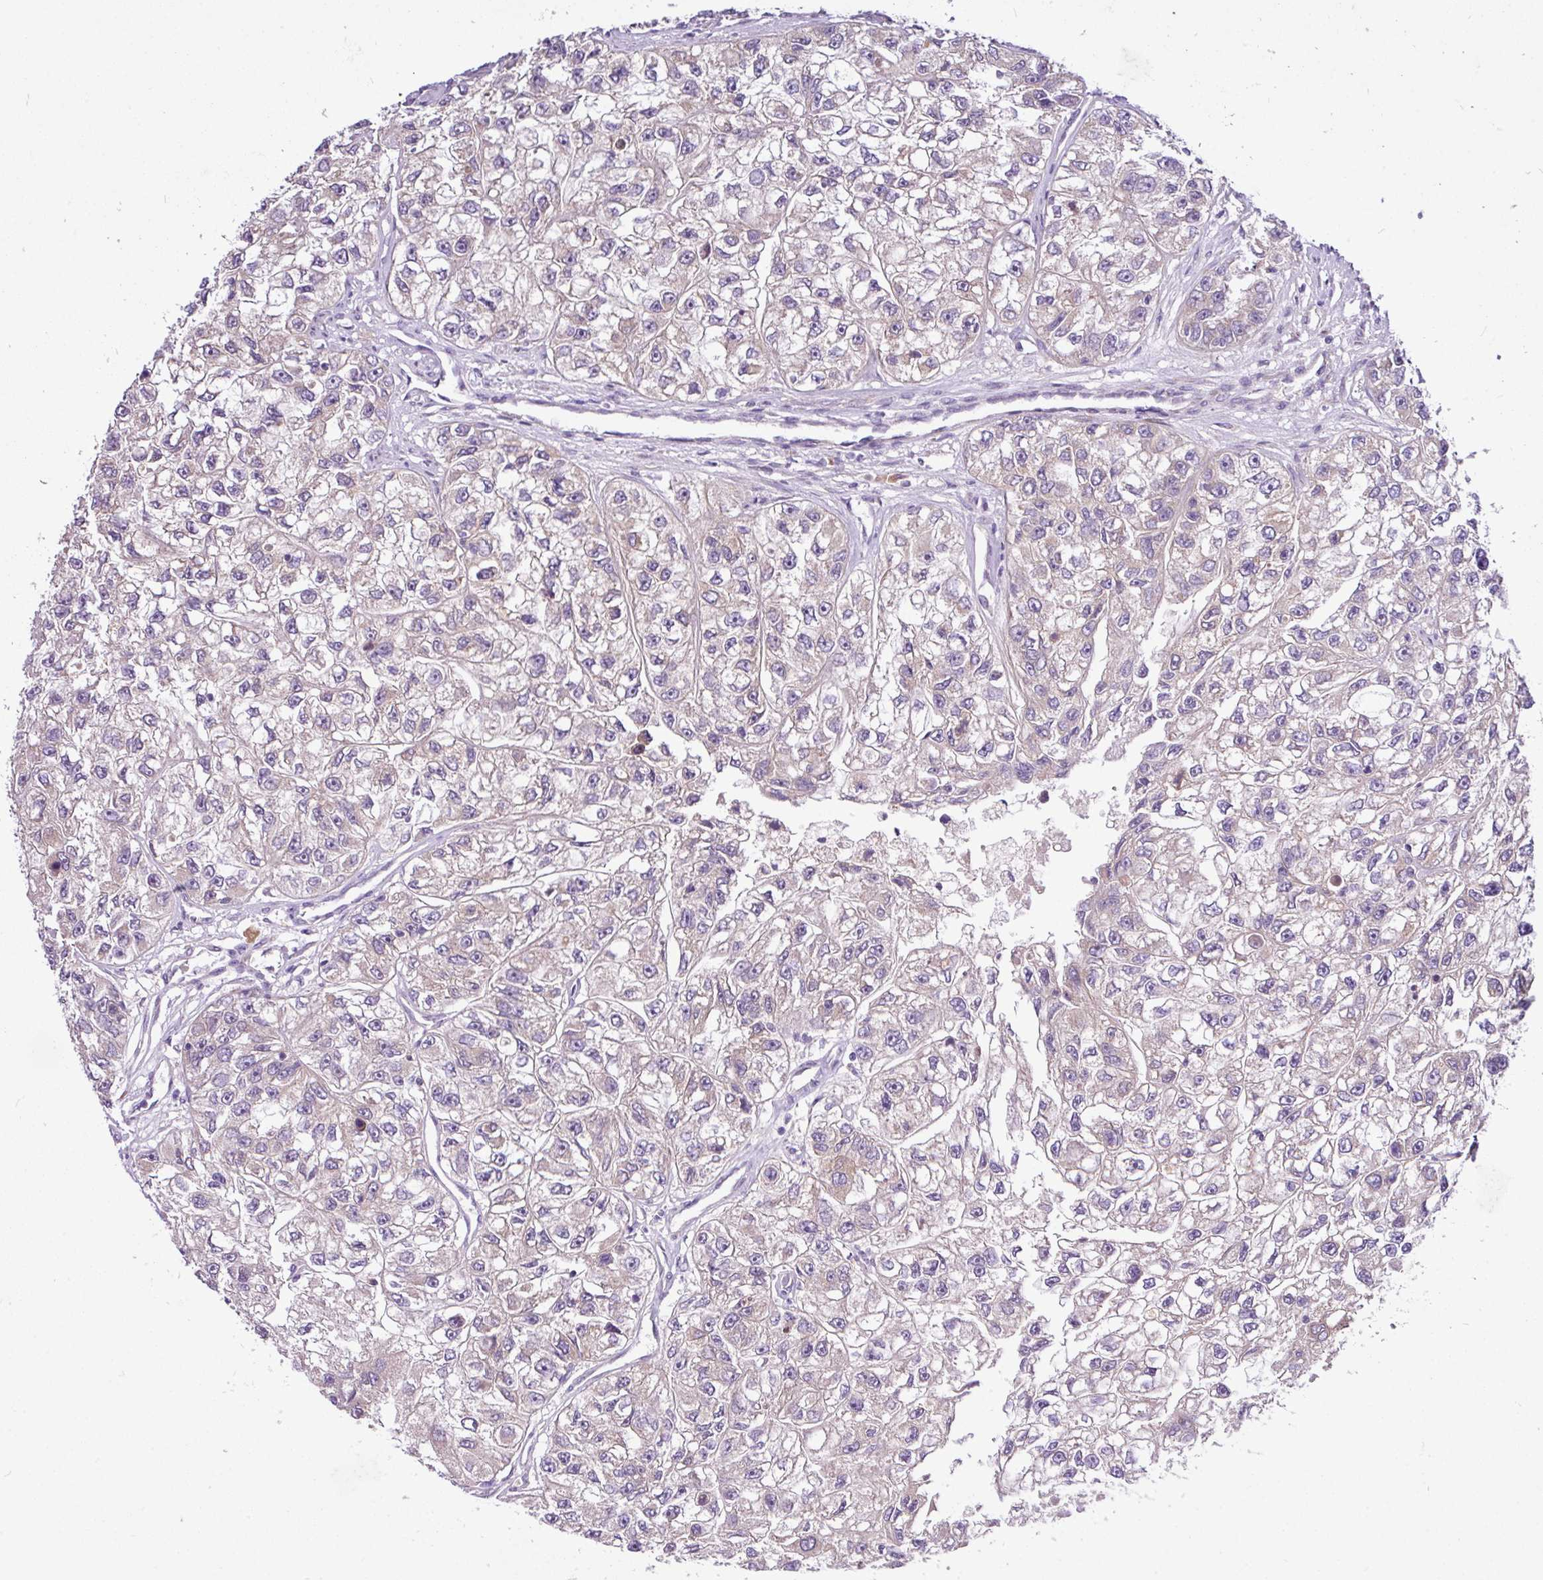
{"staining": {"intensity": "negative", "quantity": "none", "location": "none"}, "tissue": "renal cancer", "cell_type": "Tumor cells", "image_type": "cancer", "snomed": [{"axis": "morphology", "description": "Adenocarcinoma, NOS"}, {"axis": "topography", "description": "Kidney"}], "caption": "A micrograph of renal adenocarcinoma stained for a protein shows no brown staining in tumor cells.", "gene": "TM2D2", "patient": {"sex": "male", "age": 63}}